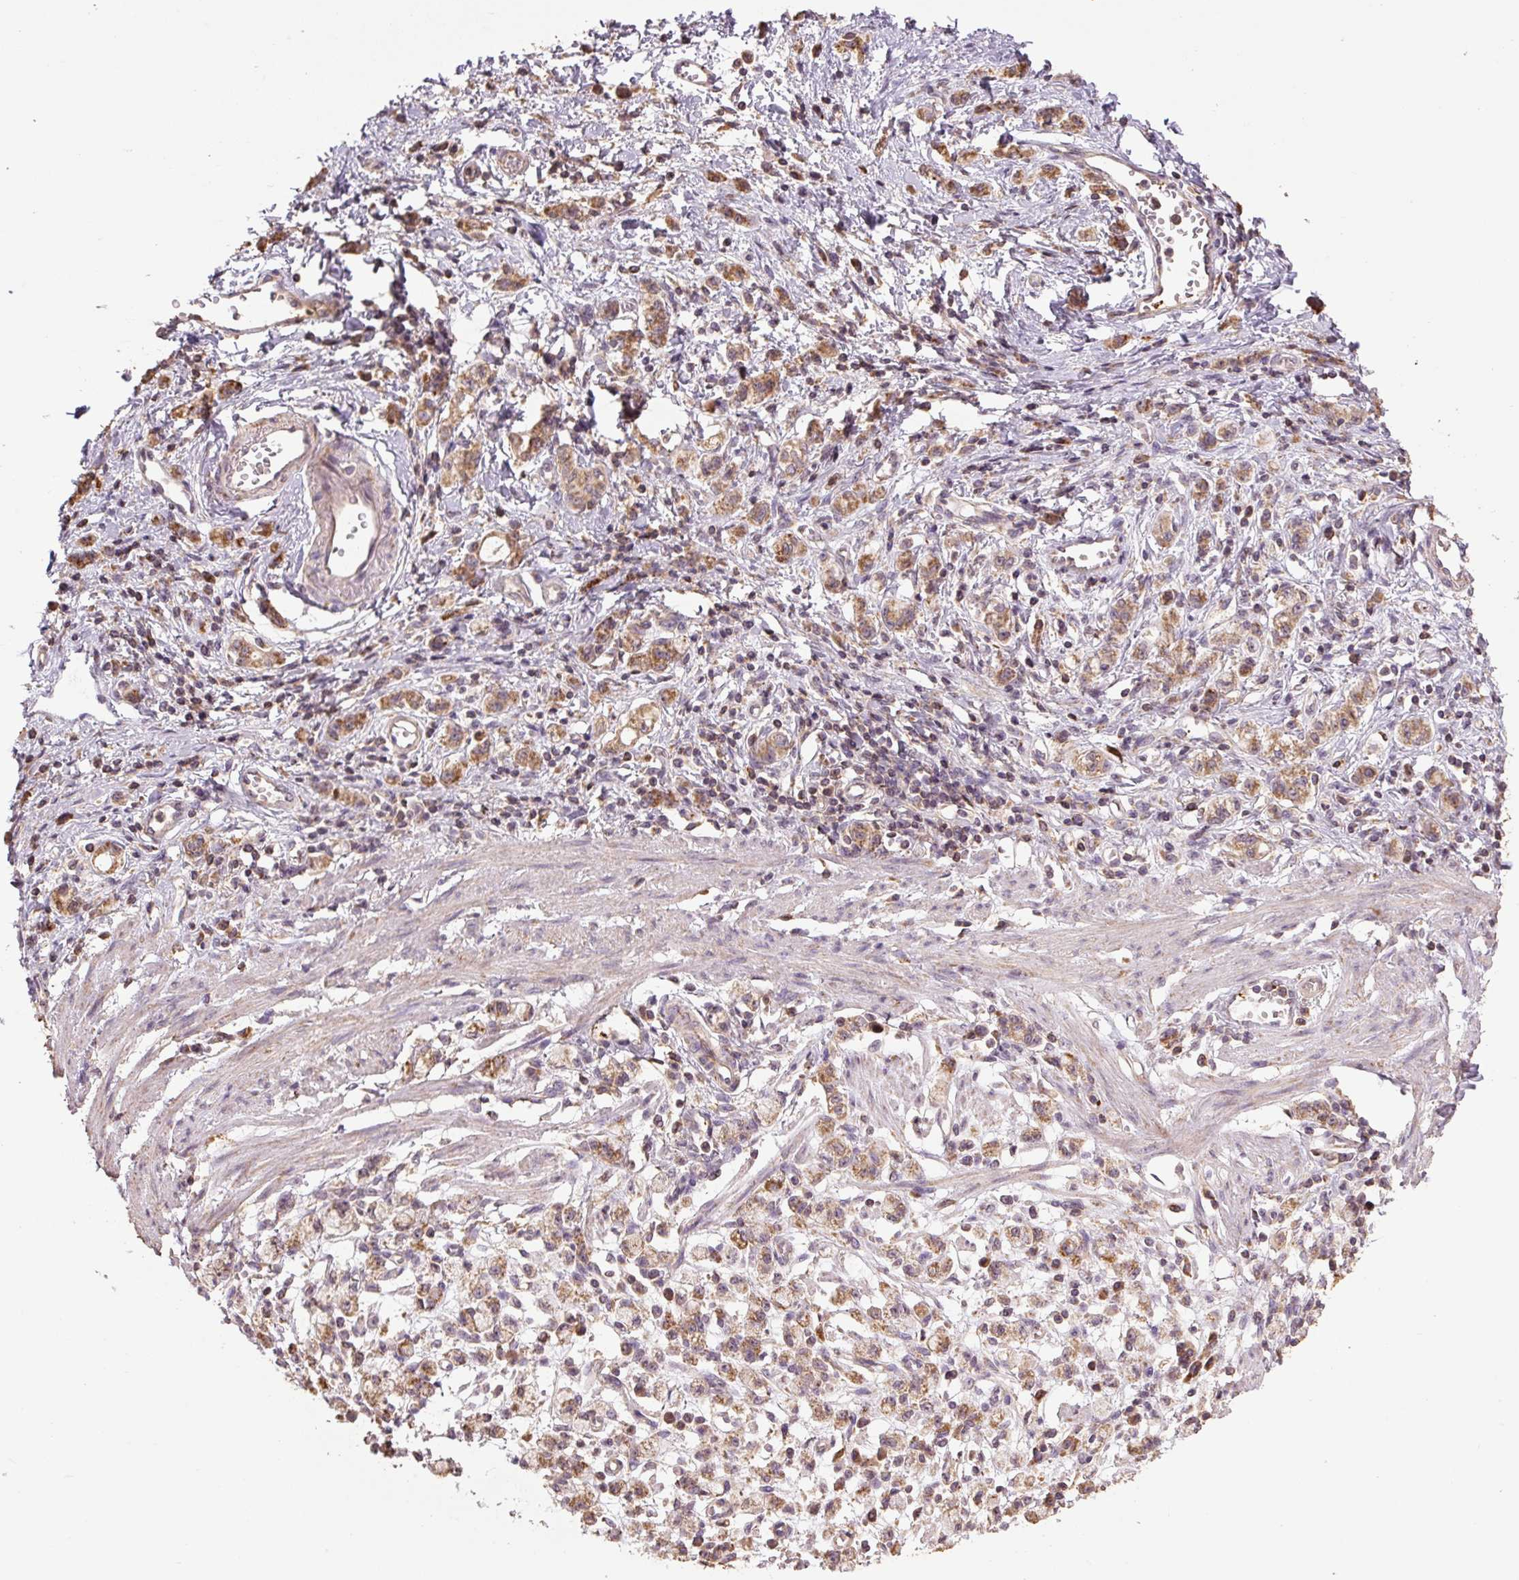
{"staining": {"intensity": "moderate", "quantity": ">75%", "location": "cytoplasmic/membranous"}, "tissue": "stomach cancer", "cell_type": "Tumor cells", "image_type": "cancer", "snomed": [{"axis": "morphology", "description": "Adenocarcinoma, NOS"}, {"axis": "topography", "description": "Stomach"}], "caption": "The immunohistochemical stain shows moderate cytoplasmic/membranous staining in tumor cells of stomach cancer tissue.", "gene": "TMEM160", "patient": {"sex": "male", "age": 77}}